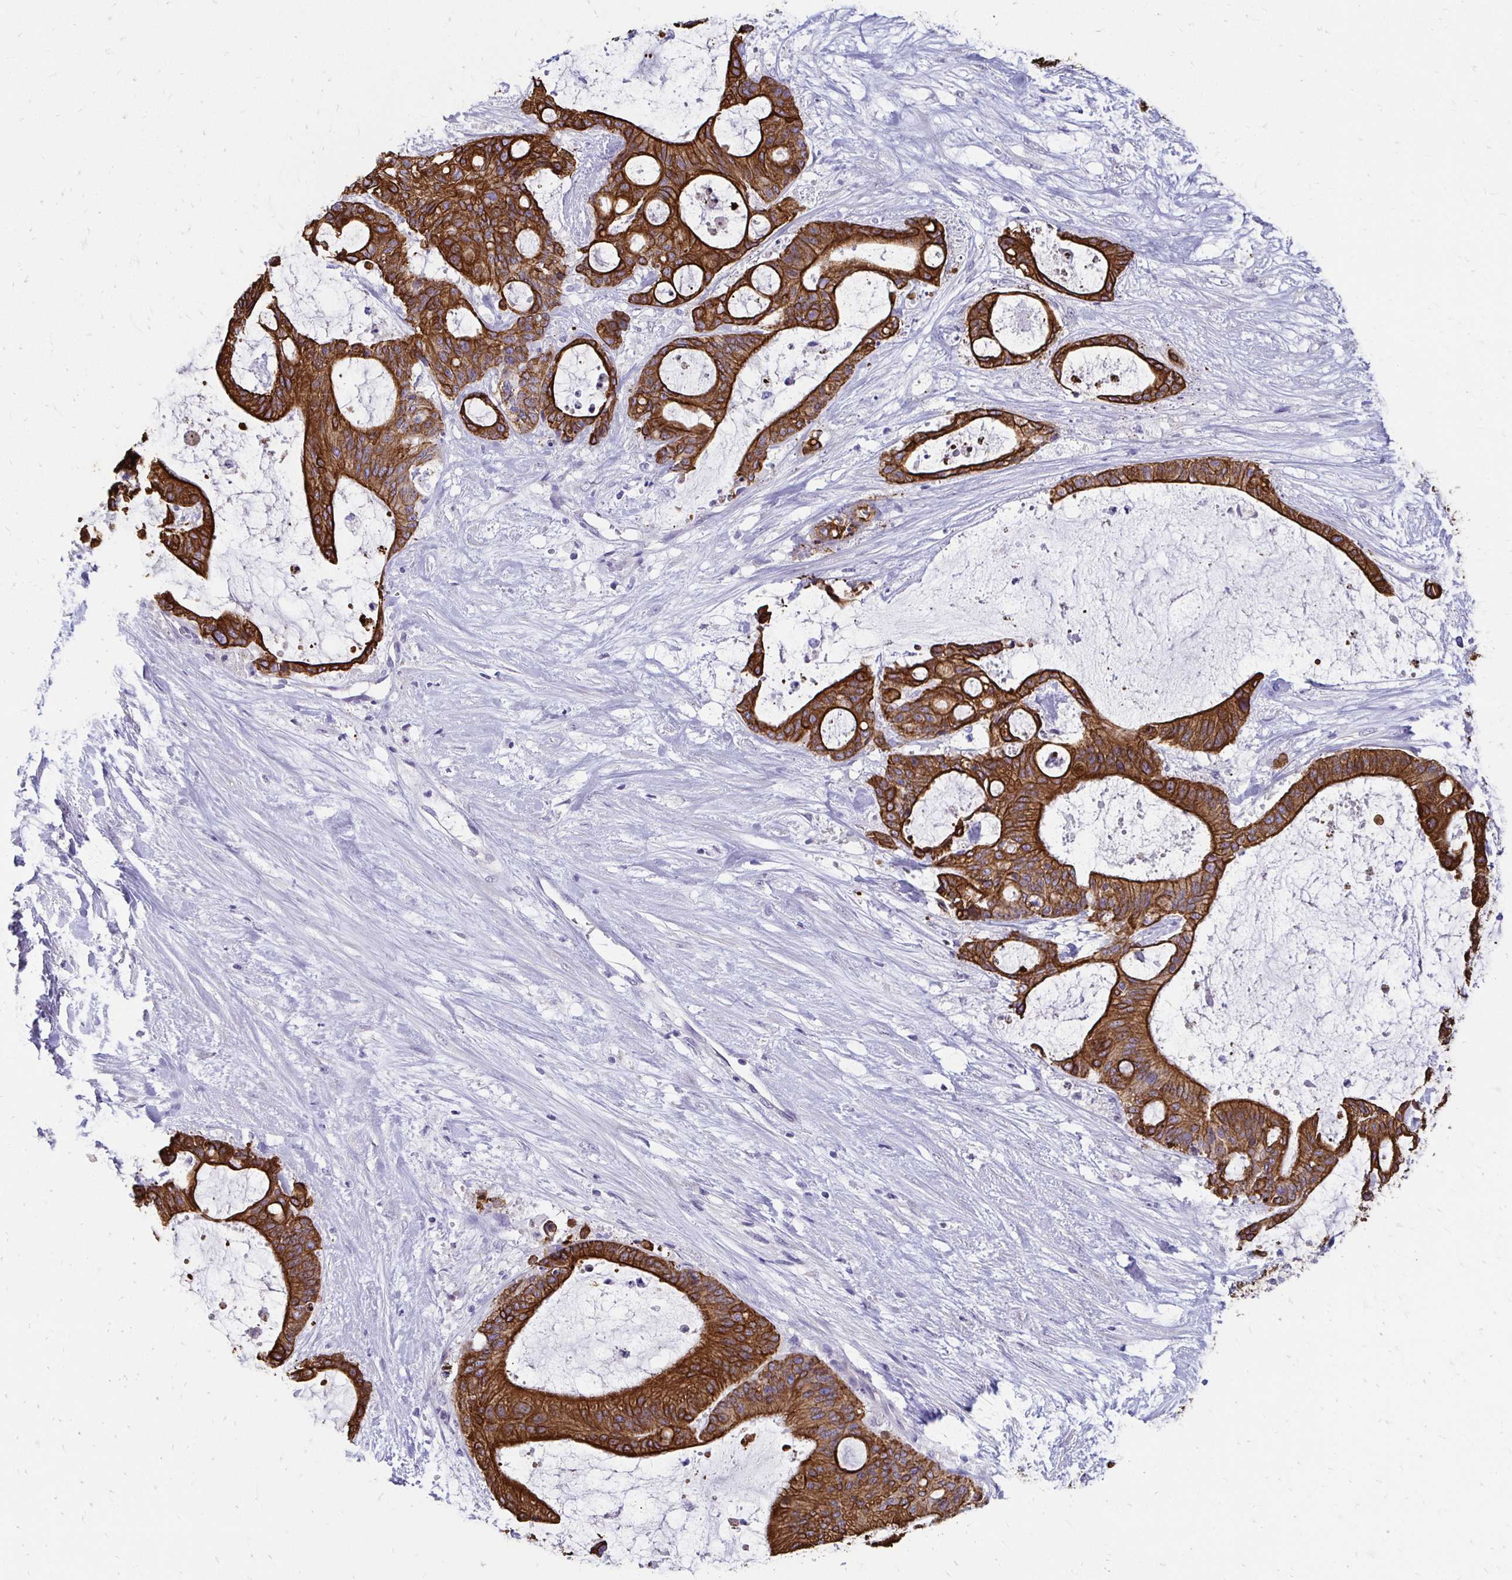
{"staining": {"intensity": "strong", "quantity": ">75%", "location": "cytoplasmic/membranous"}, "tissue": "liver cancer", "cell_type": "Tumor cells", "image_type": "cancer", "snomed": [{"axis": "morphology", "description": "Normal tissue, NOS"}, {"axis": "morphology", "description": "Cholangiocarcinoma"}, {"axis": "topography", "description": "Liver"}, {"axis": "topography", "description": "Peripheral nerve tissue"}], "caption": "Human liver cancer stained with a brown dye exhibits strong cytoplasmic/membranous positive positivity in about >75% of tumor cells.", "gene": "C1QTNF2", "patient": {"sex": "female", "age": 73}}